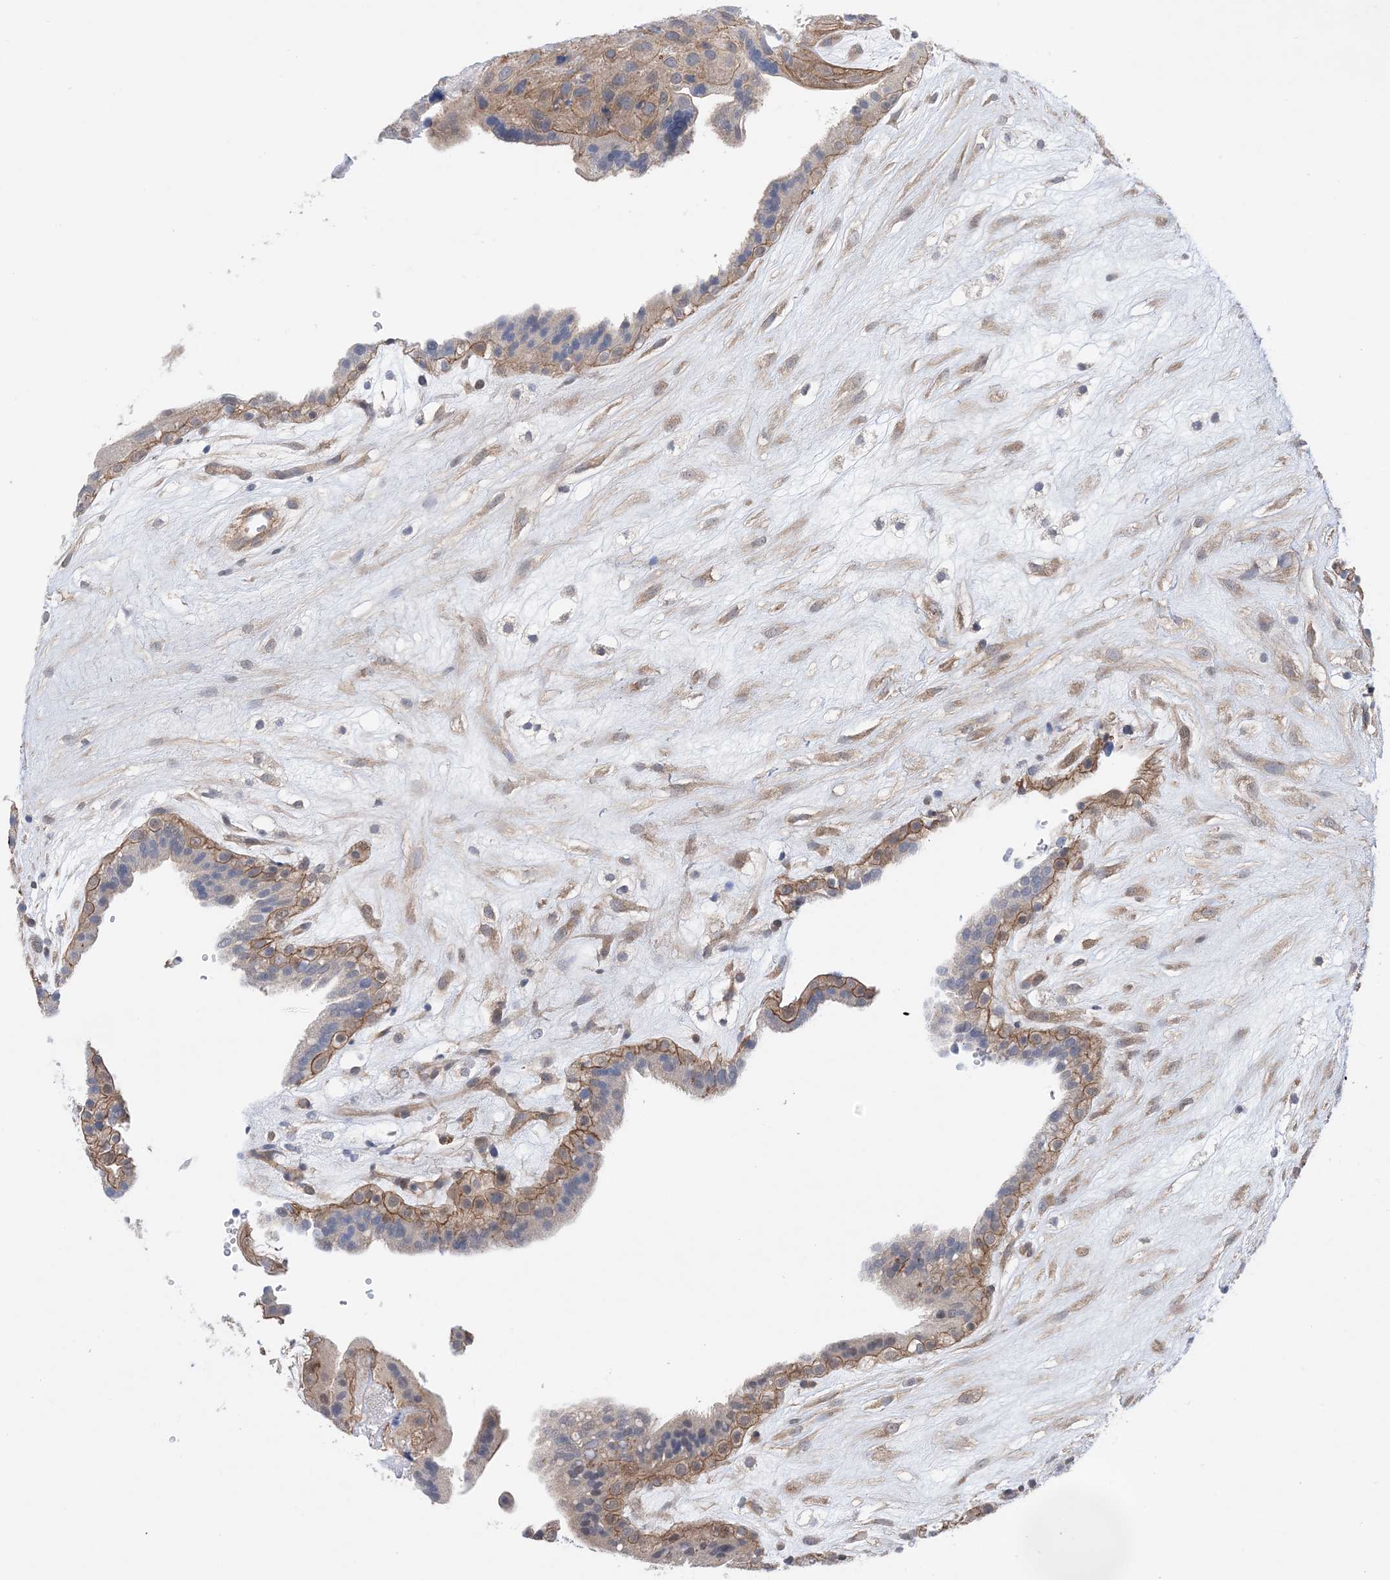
{"staining": {"intensity": "strong", "quantity": ">75%", "location": "cytoplasmic/membranous"}, "tissue": "placenta", "cell_type": "Decidual cells", "image_type": "normal", "snomed": [{"axis": "morphology", "description": "Normal tissue, NOS"}, {"axis": "topography", "description": "Placenta"}], "caption": "Immunohistochemistry staining of unremarkable placenta, which displays high levels of strong cytoplasmic/membranous expression in about >75% of decidual cells indicating strong cytoplasmic/membranous protein positivity. The staining was performed using DAB (3,3'-diaminobenzidine) (brown) for protein detection and nuclei were counterstained in hematoxylin (blue).", "gene": "EHBP1", "patient": {"sex": "female", "age": 18}}